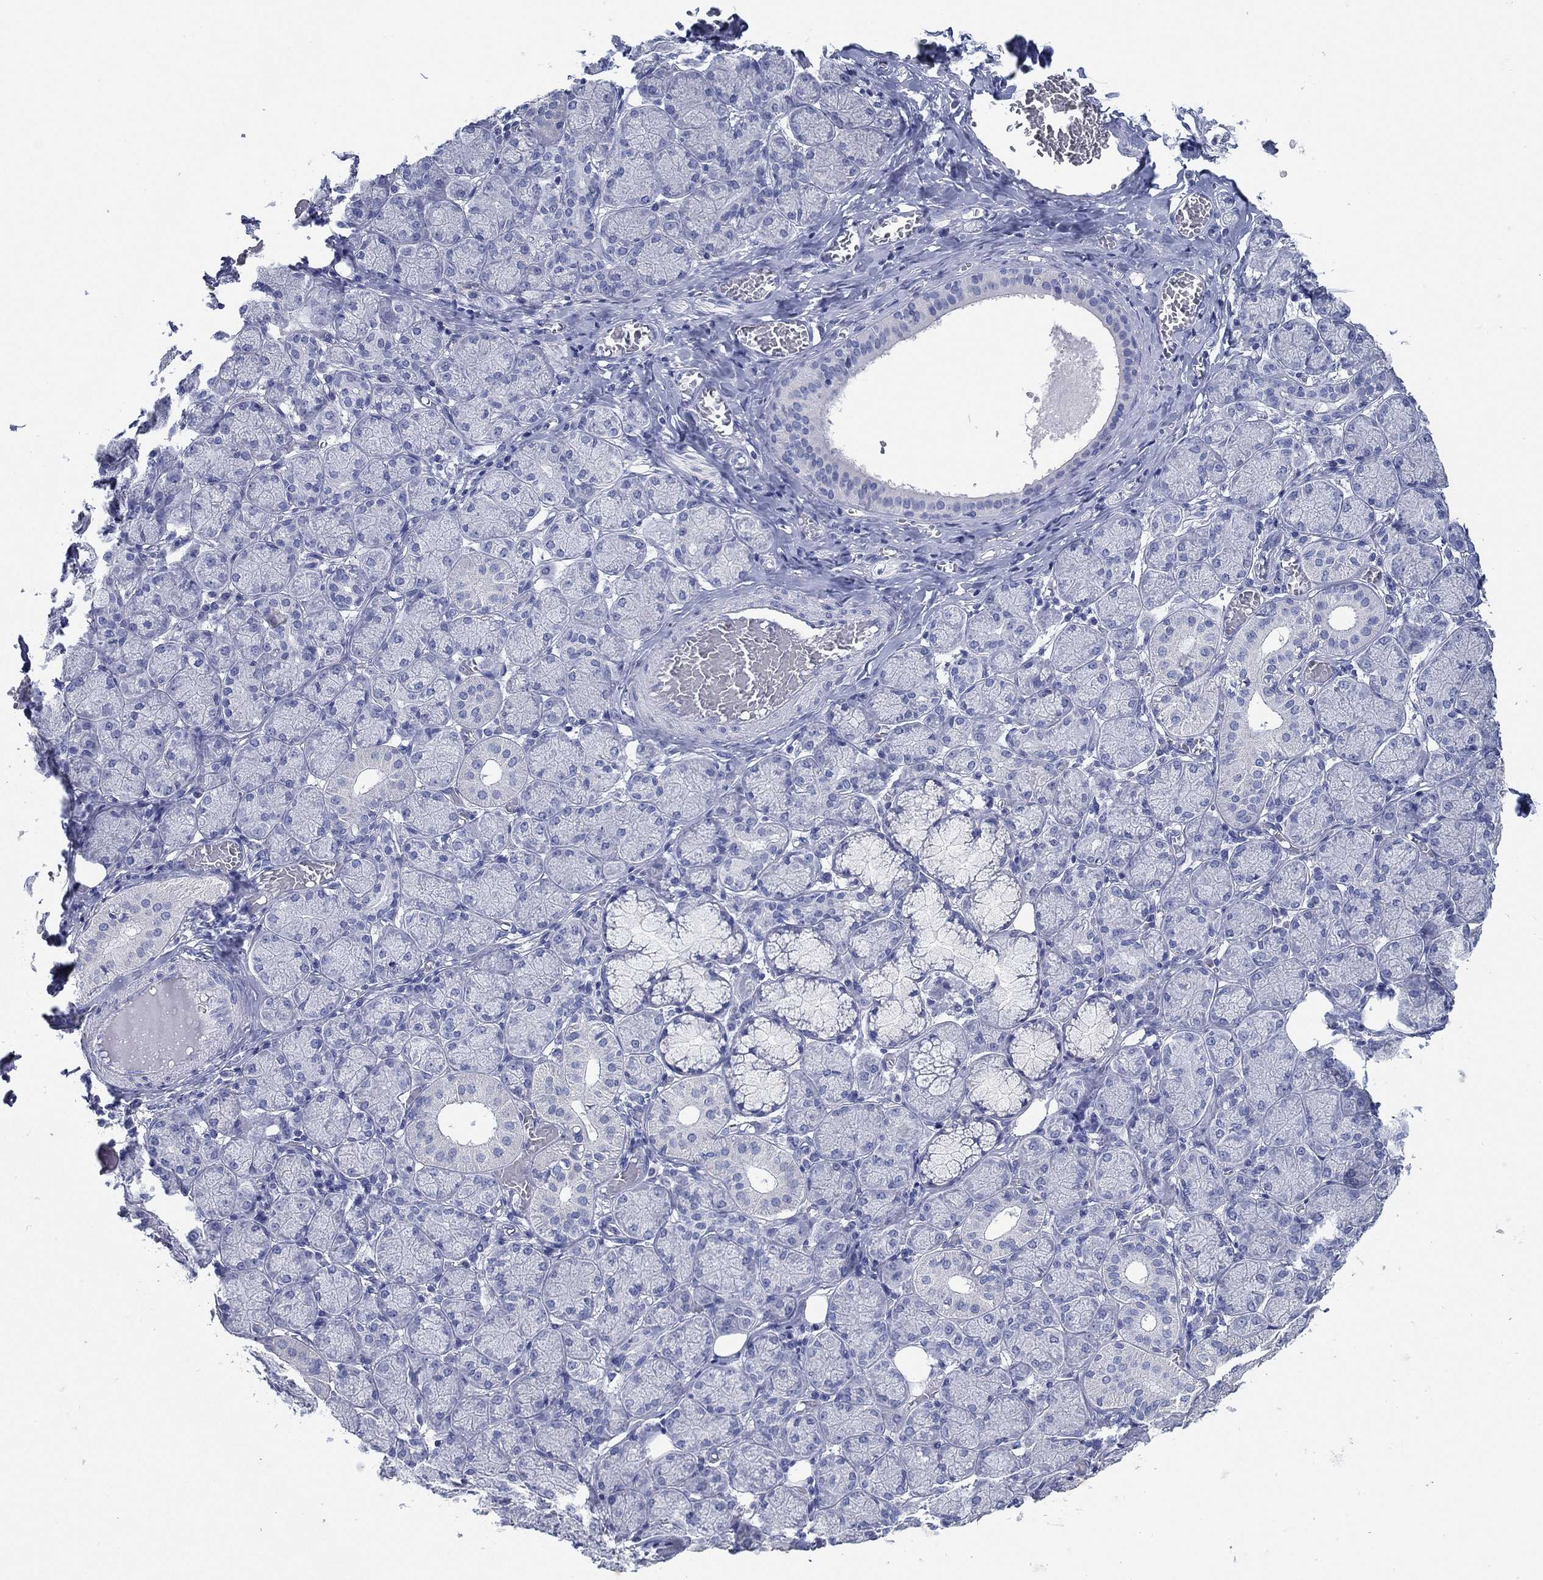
{"staining": {"intensity": "negative", "quantity": "none", "location": "none"}, "tissue": "salivary gland", "cell_type": "Glandular cells", "image_type": "normal", "snomed": [{"axis": "morphology", "description": "Normal tissue, NOS"}, {"axis": "topography", "description": "Salivary gland"}, {"axis": "topography", "description": "Peripheral nerve tissue"}], "caption": "Immunohistochemistry micrograph of unremarkable salivary gland: human salivary gland stained with DAB shows no significant protein staining in glandular cells. The staining was performed using DAB (3,3'-diaminobenzidine) to visualize the protein expression in brown, while the nuclei were stained in blue with hematoxylin (Magnification: 20x).", "gene": "TOMM20L", "patient": {"sex": "female", "age": 24}}